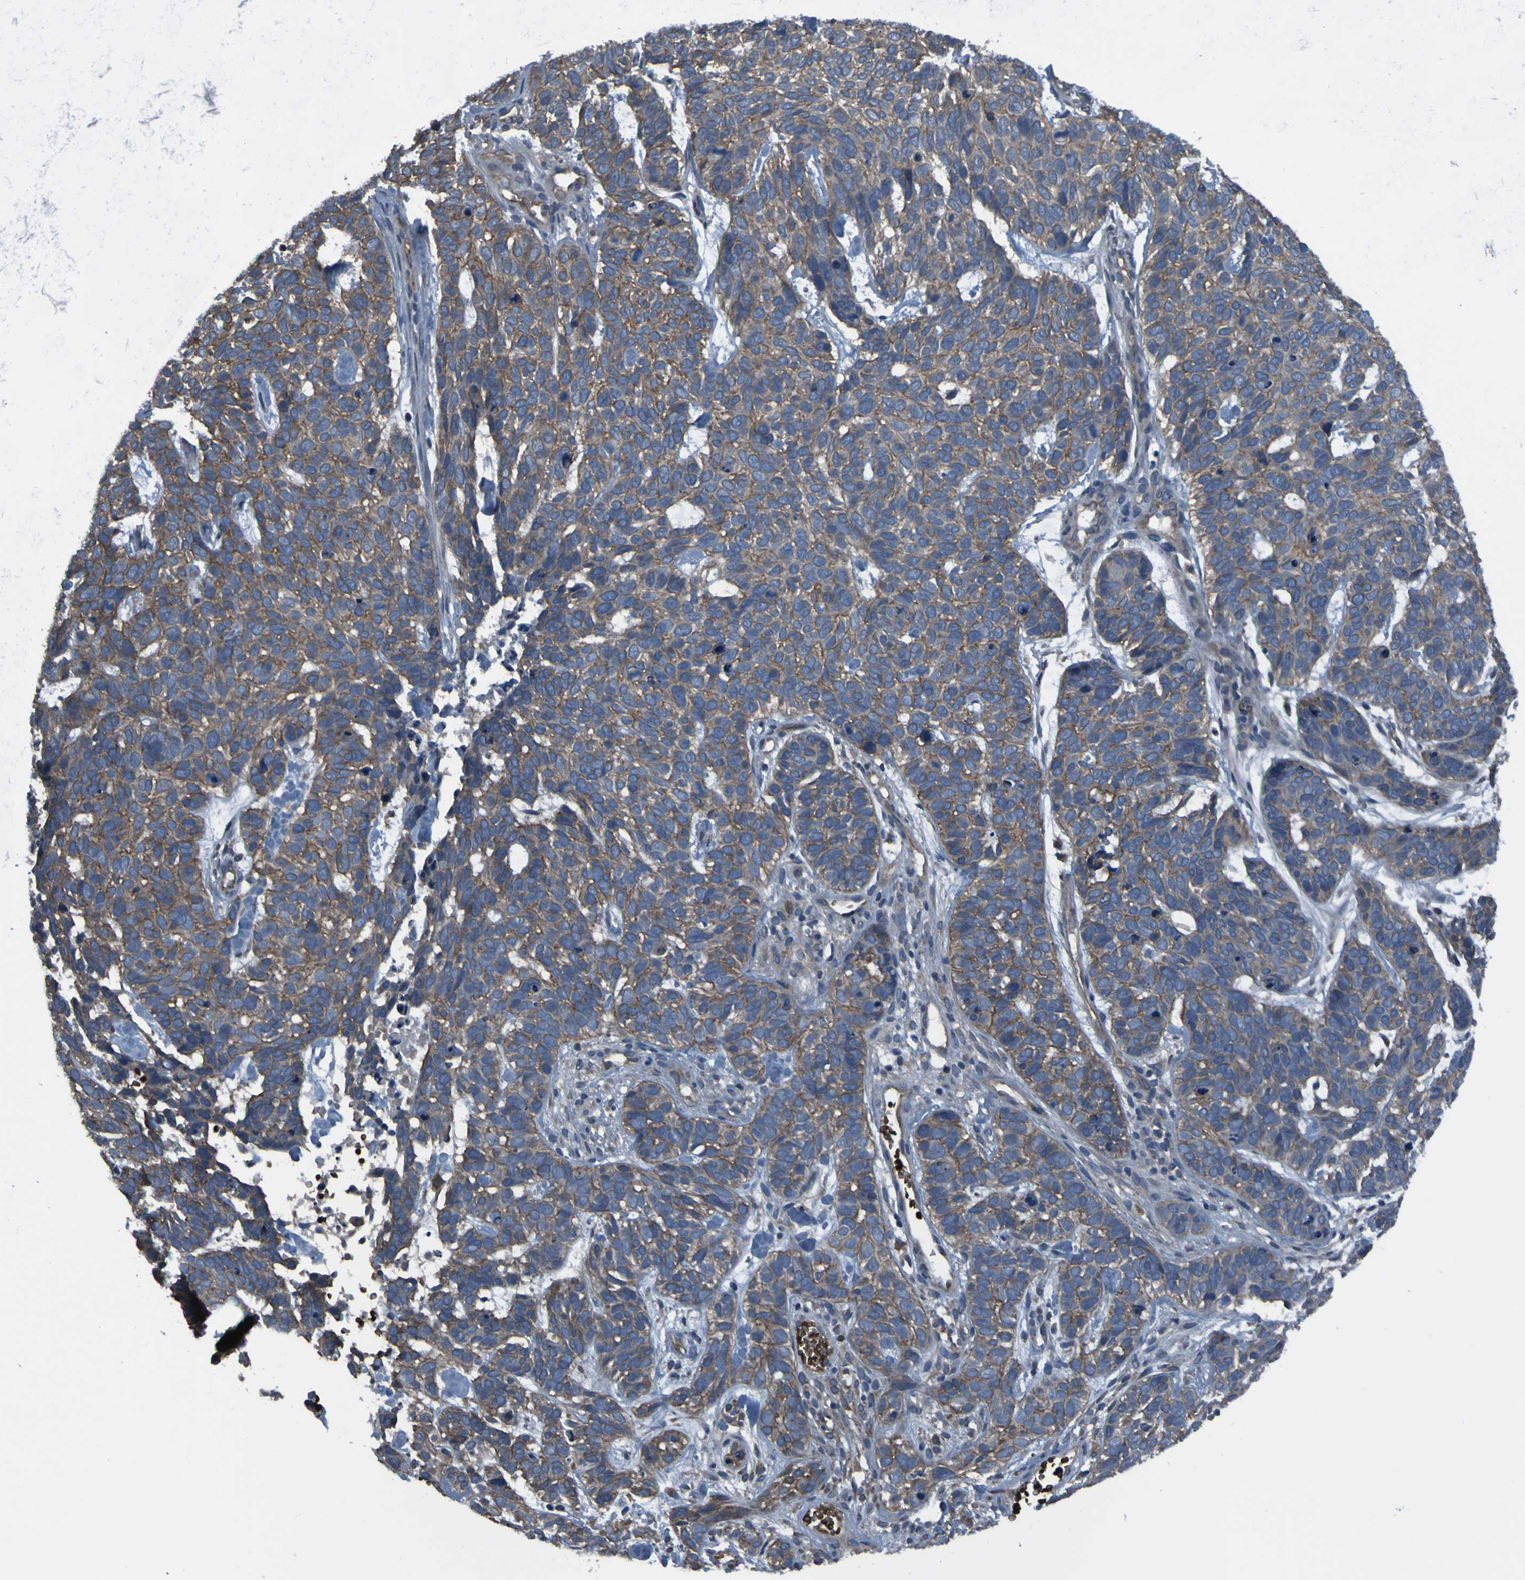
{"staining": {"intensity": "moderate", "quantity": ">75%", "location": "cytoplasmic/membranous"}, "tissue": "skin cancer", "cell_type": "Tumor cells", "image_type": "cancer", "snomed": [{"axis": "morphology", "description": "Basal cell carcinoma"}, {"axis": "topography", "description": "Skin"}], "caption": "The micrograph demonstrates a brown stain indicating the presence of a protein in the cytoplasmic/membranous of tumor cells in skin cancer (basal cell carcinoma). The protein is stained brown, and the nuclei are stained in blue (DAB (3,3'-diaminobenzidine) IHC with brightfield microscopy, high magnification).", "gene": "GRAMD1A", "patient": {"sex": "male", "age": 87}}